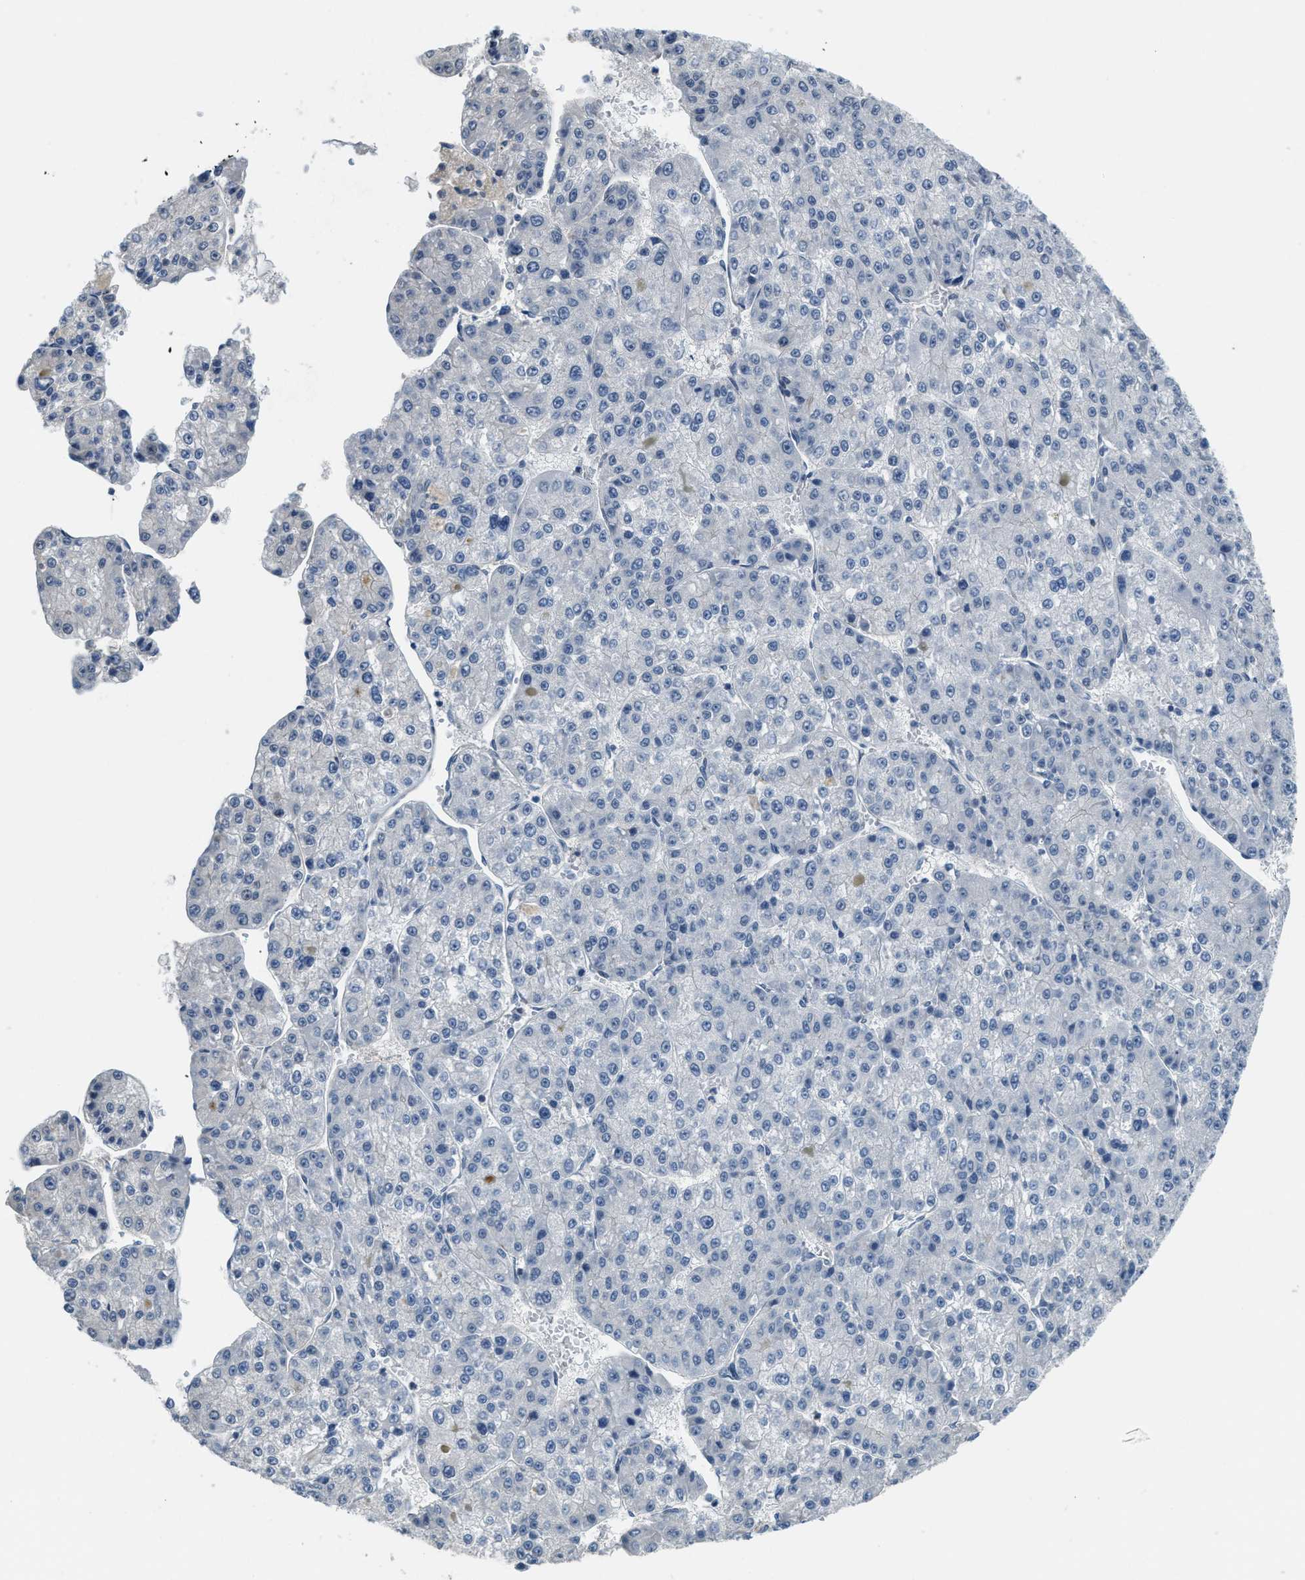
{"staining": {"intensity": "negative", "quantity": "none", "location": "none"}, "tissue": "liver cancer", "cell_type": "Tumor cells", "image_type": "cancer", "snomed": [{"axis": "morphology", "description": "Carcinoma, Hepatocellular, NOS"}, {"axis": "topography", "description": "Liver"}], "caption": "The immunohistochemistry micrograph has no significant staining in tumor cells of liver cancer tissue.", "gene": "TMEM154", "patient": {"sex": "female", "age": 73}}